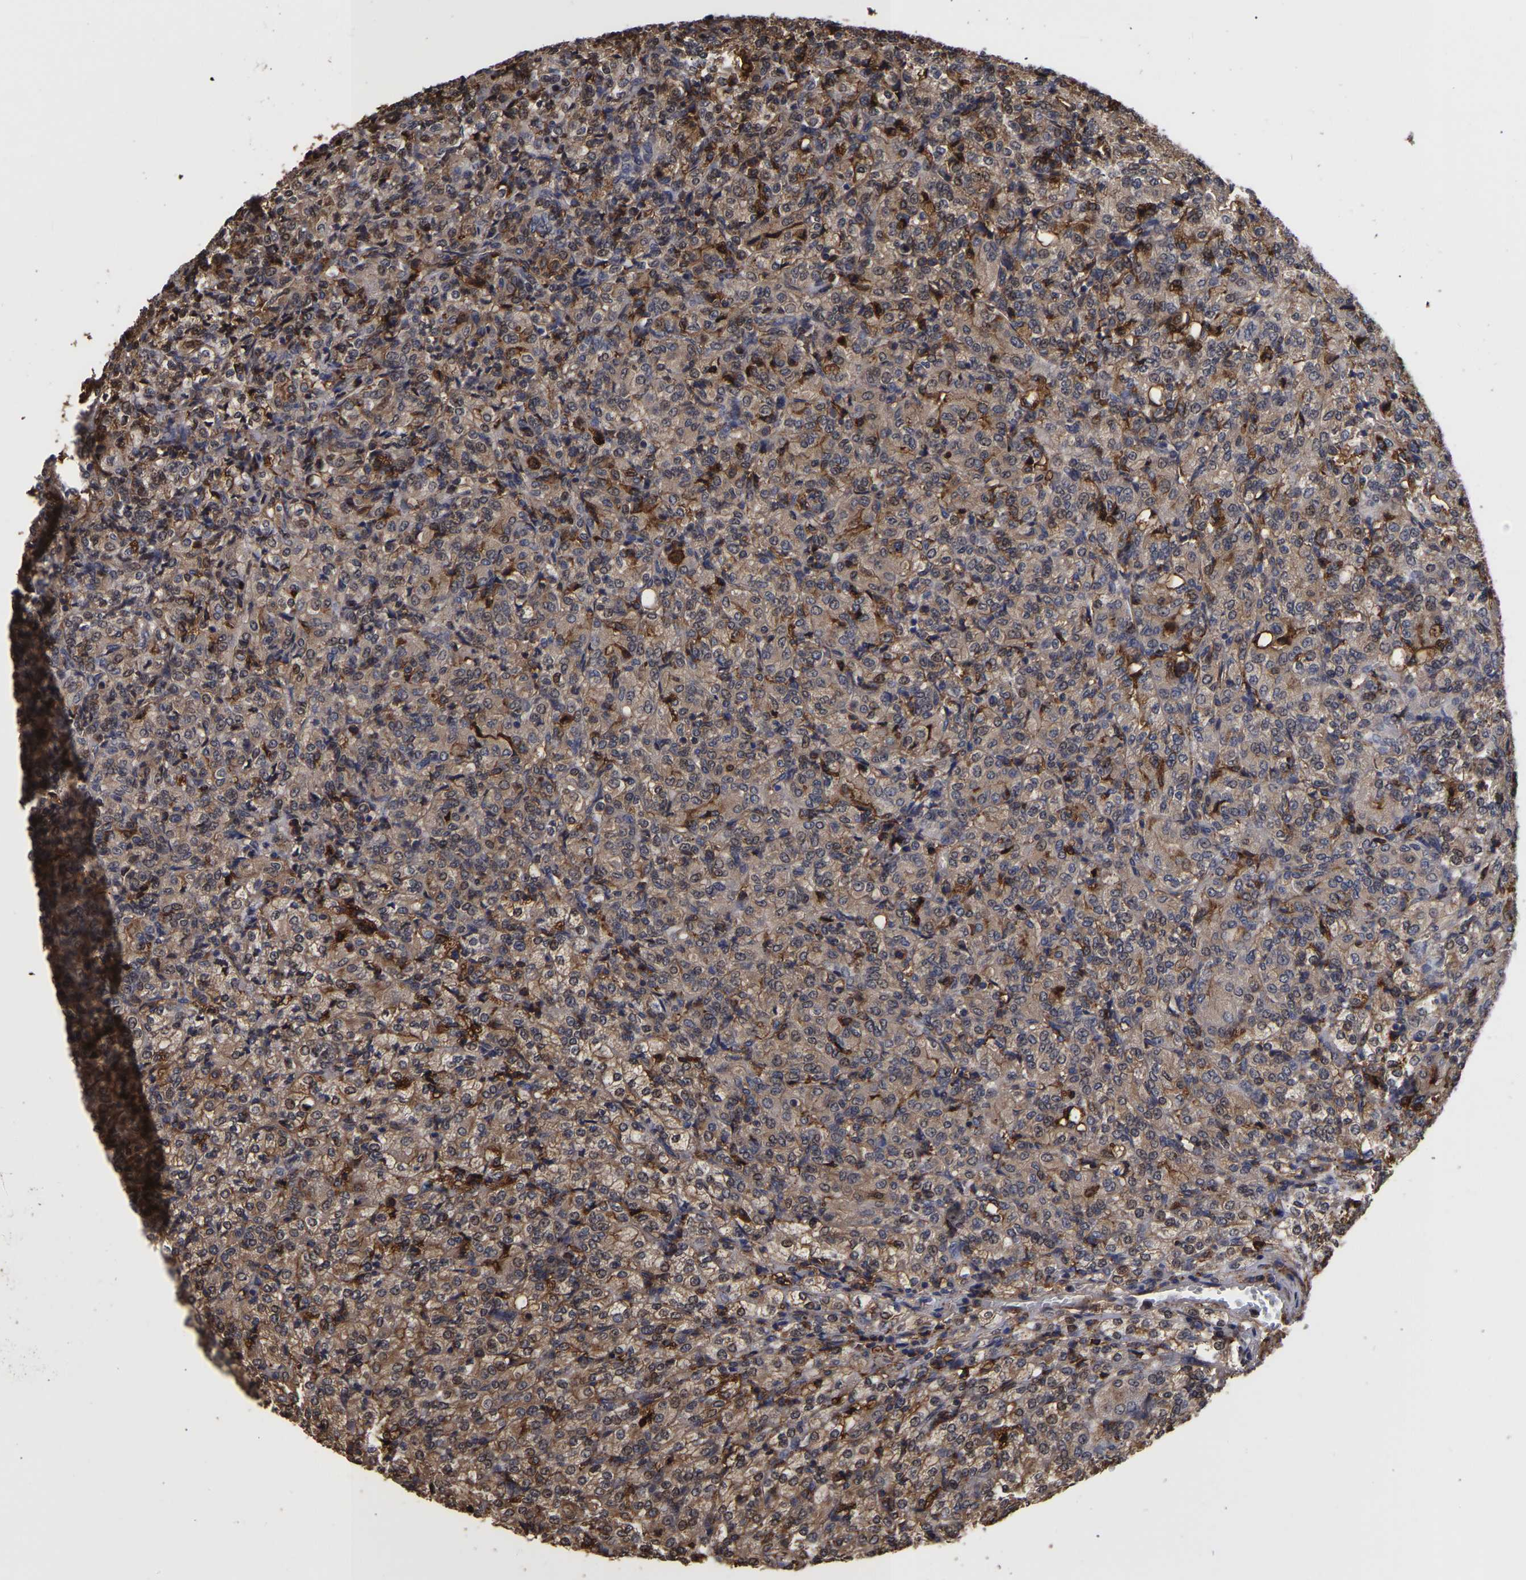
{"staining": {"intensity": "weak", "quantity": "25%-75%", "location": "cytoplasmic/membranous"}, "tissue": "renal cancer", "cell_type": "Tumor cells", "image_type": "cancer", "snomed": [{"axis": "morphology", "description": "Adenocarcinoma, NOS"}, {"axis": "topography", "description": "Kidney"}], "caption": "Immunohistochemistry (IHC) of human adenocarcinoma (renal) displays low levels of weak cytoplasmic/membranous expression in approximately 25%-75% of tumor cells.", "gene": "LIF", "patient": {"sex": "male", "age": 77}}